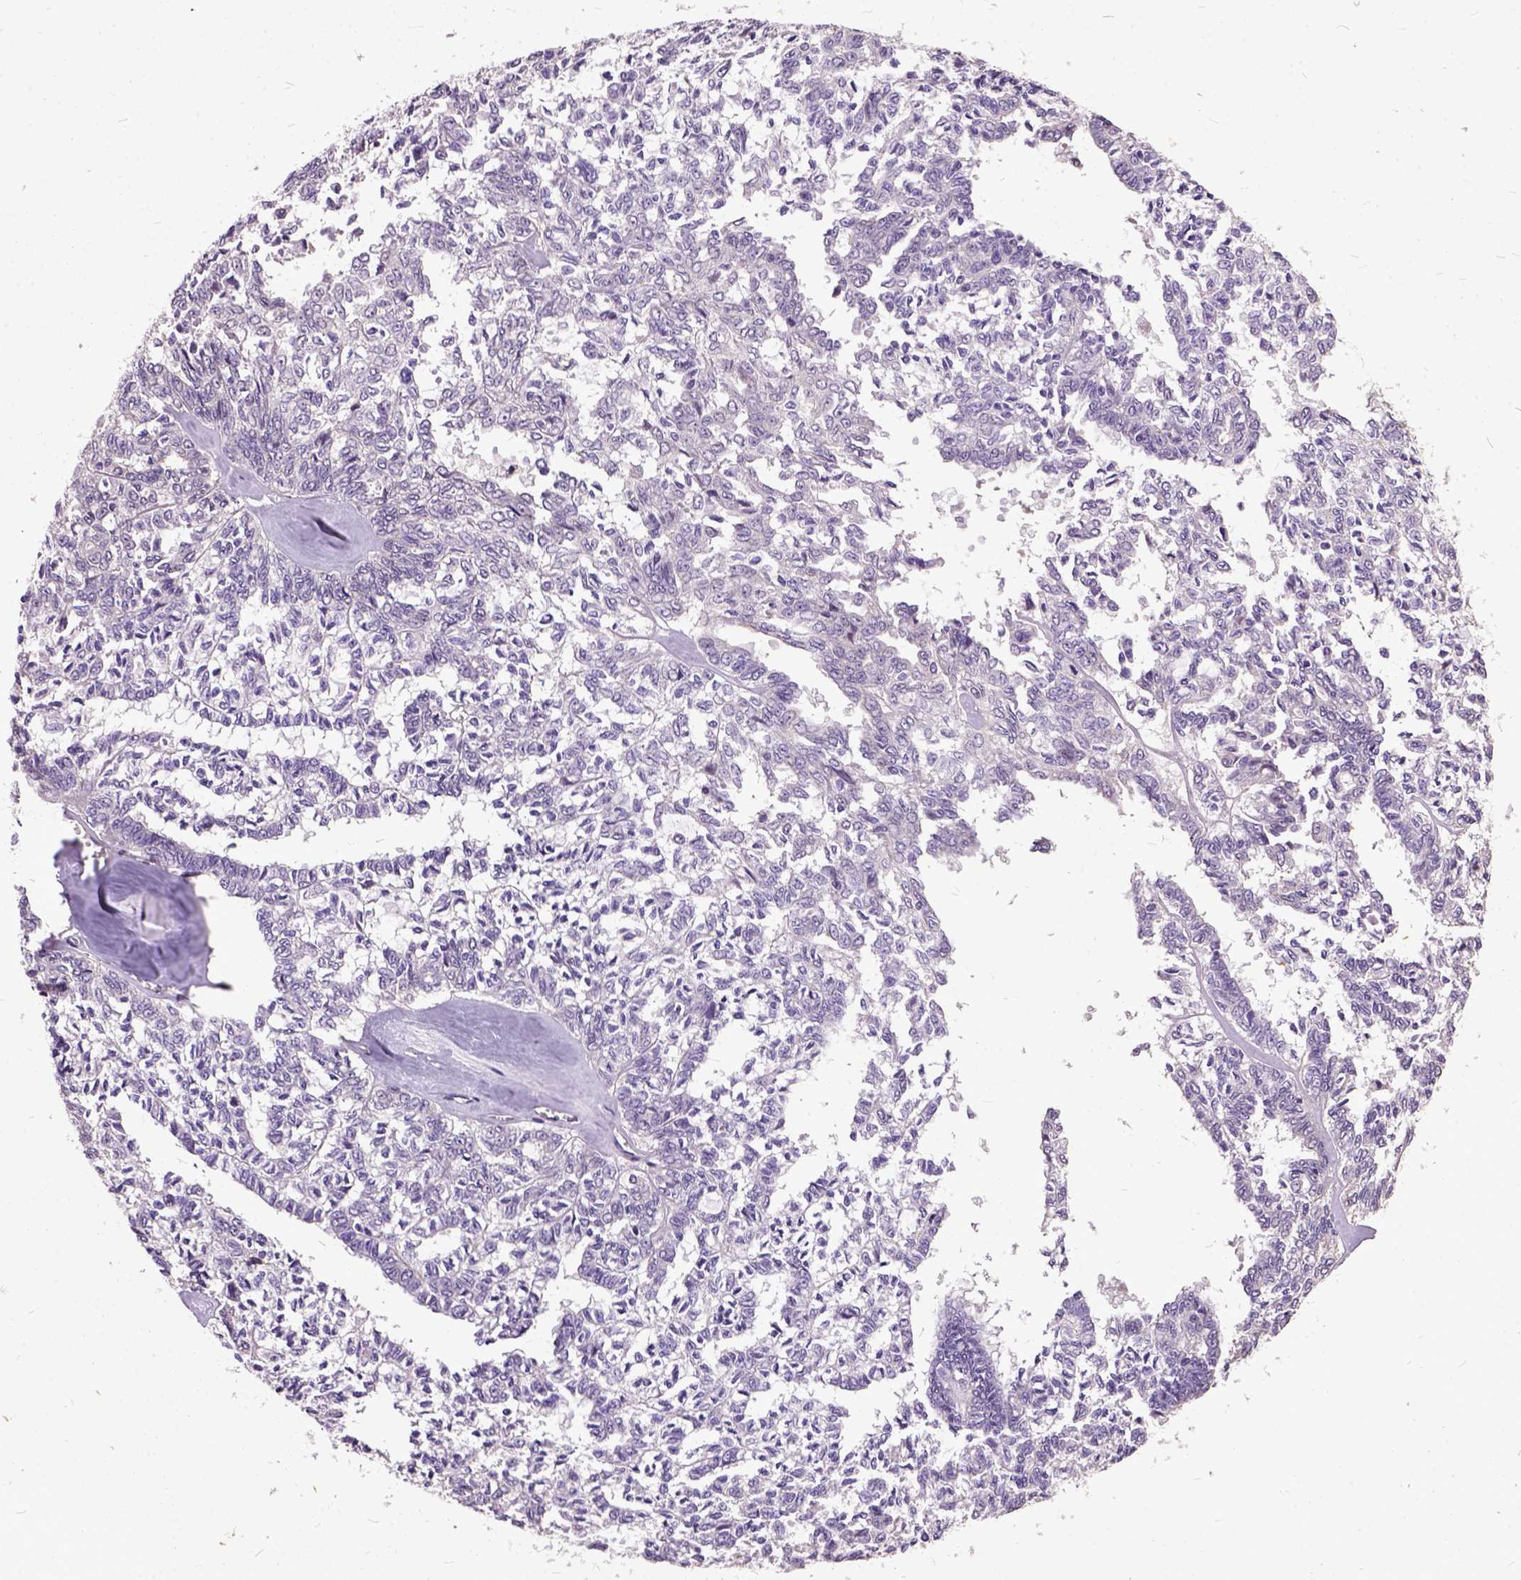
{"staining": {"intensity": "negative", "quantity": "none", "location": "none"}, "tissue": "ovarian cancer", "cell_type": "Tumor cells", "image_type": "cancer", "snomed": [{"axis": "morphology", "description": "Cystadenocarcinoma, serous, NOS"}, {"axis": "topography", "description": "Ovary"}], "caption": "Immunohistochemistry micrograph of human ovarian cancer (serous cystadenocarcinoma) stained for a protein (brown), which shows no positivity in tumor cells.", "gene": "AREG", "patient": {"sex": "female", "age": 71}}